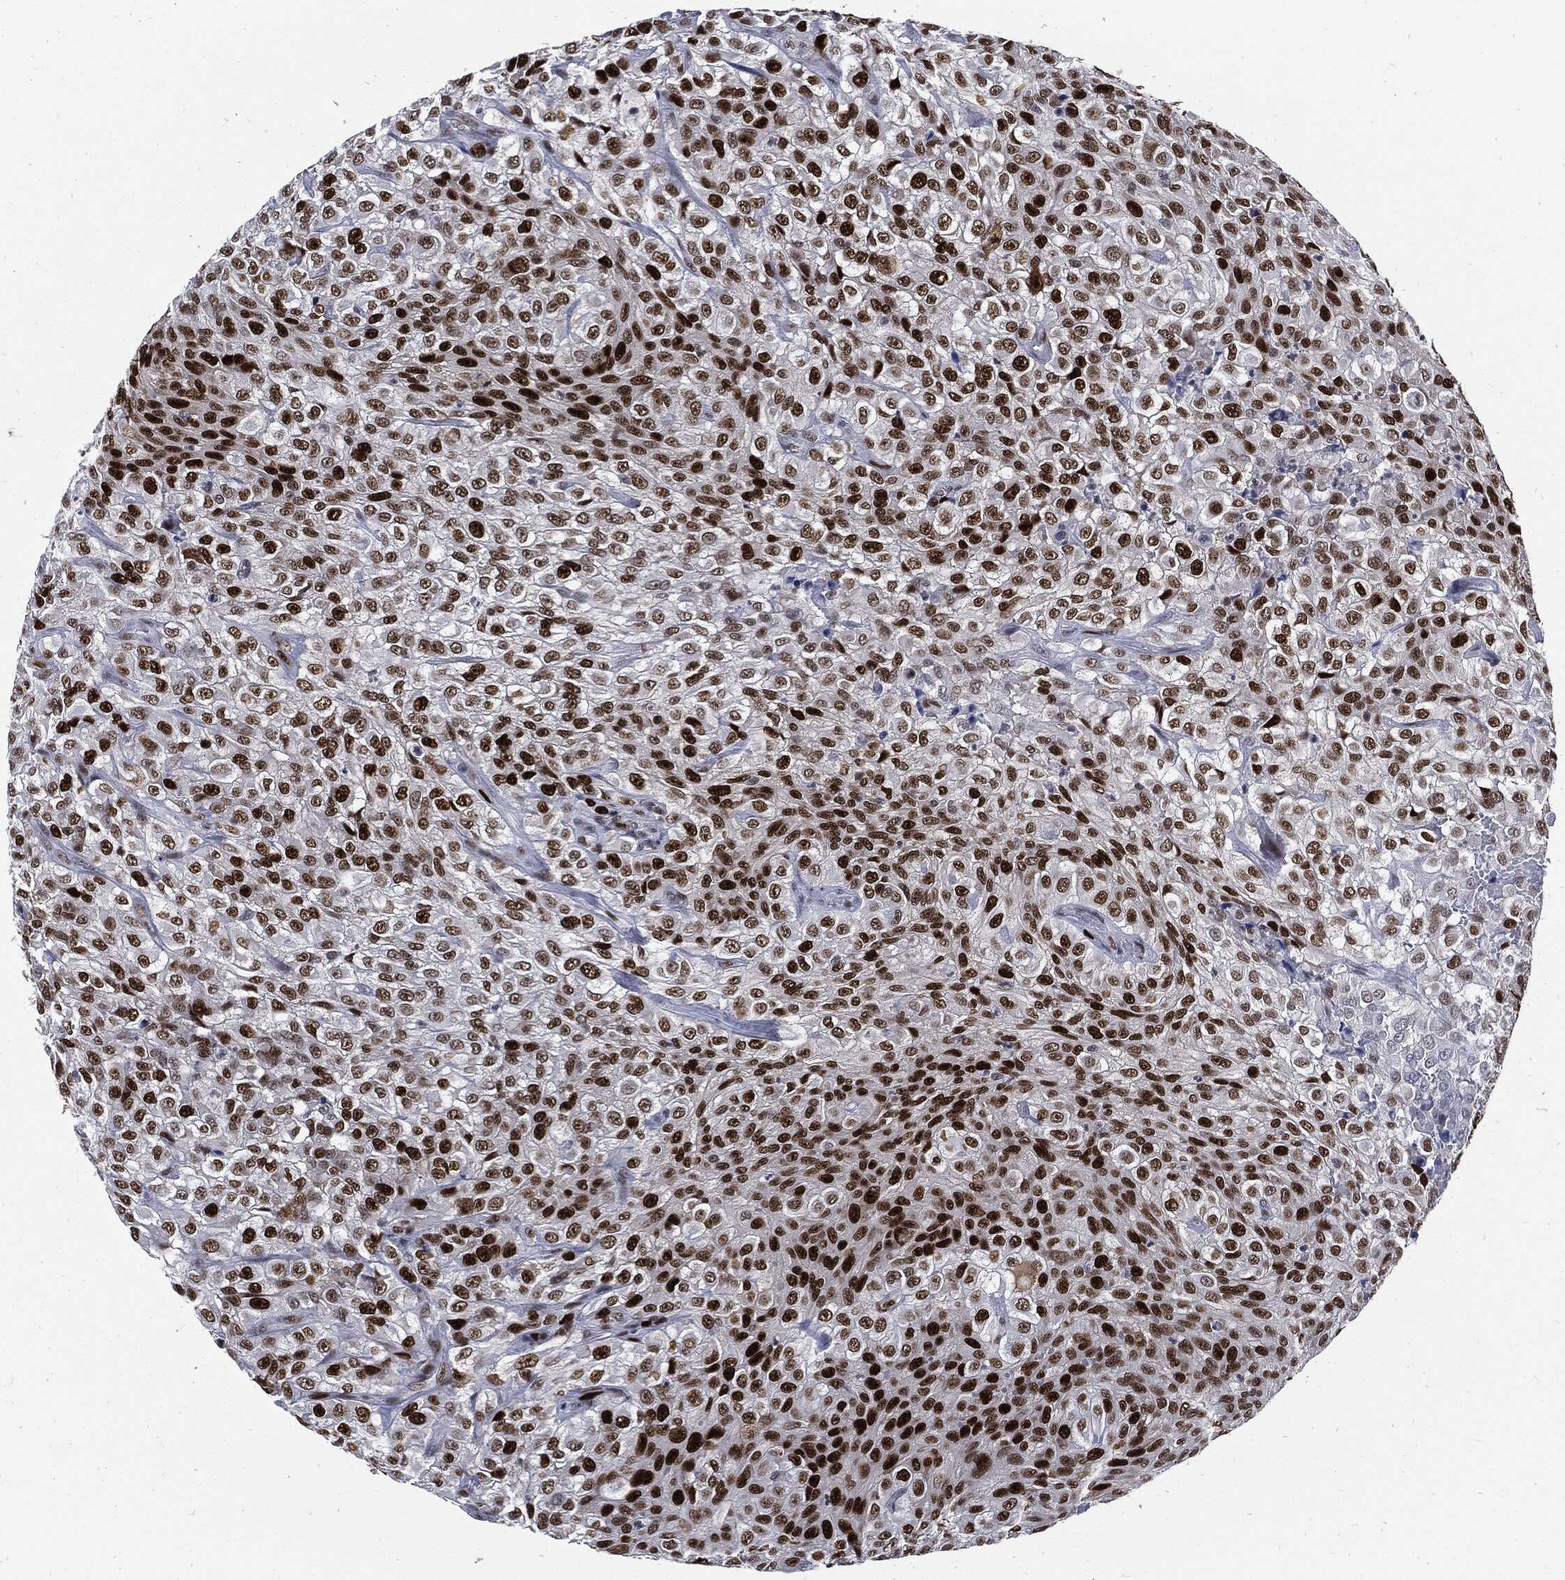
{"staining": {"intensity": "strong", "quantity": ">75%", "location": "nuclear"}, "tissue": "urothelial cancer", "cell_type": "Tumor cells", "image_type": "cancer", "snomed": [{"axis": "morphology", "description": "Urothelial carcinoma, High grade"}, {"axis": "topography", "description": "Urinary bladder"}], "caption": "IHC histopathology image of neoplastic tissue: human urothelial cancer stained using IHC displays high levels of strong protein expression localized specifically in the nuclear of tumor cells, appearing as a nuclear brown color.", "gene": "NBN", "patient": {"sex": "male", "age": 56}}